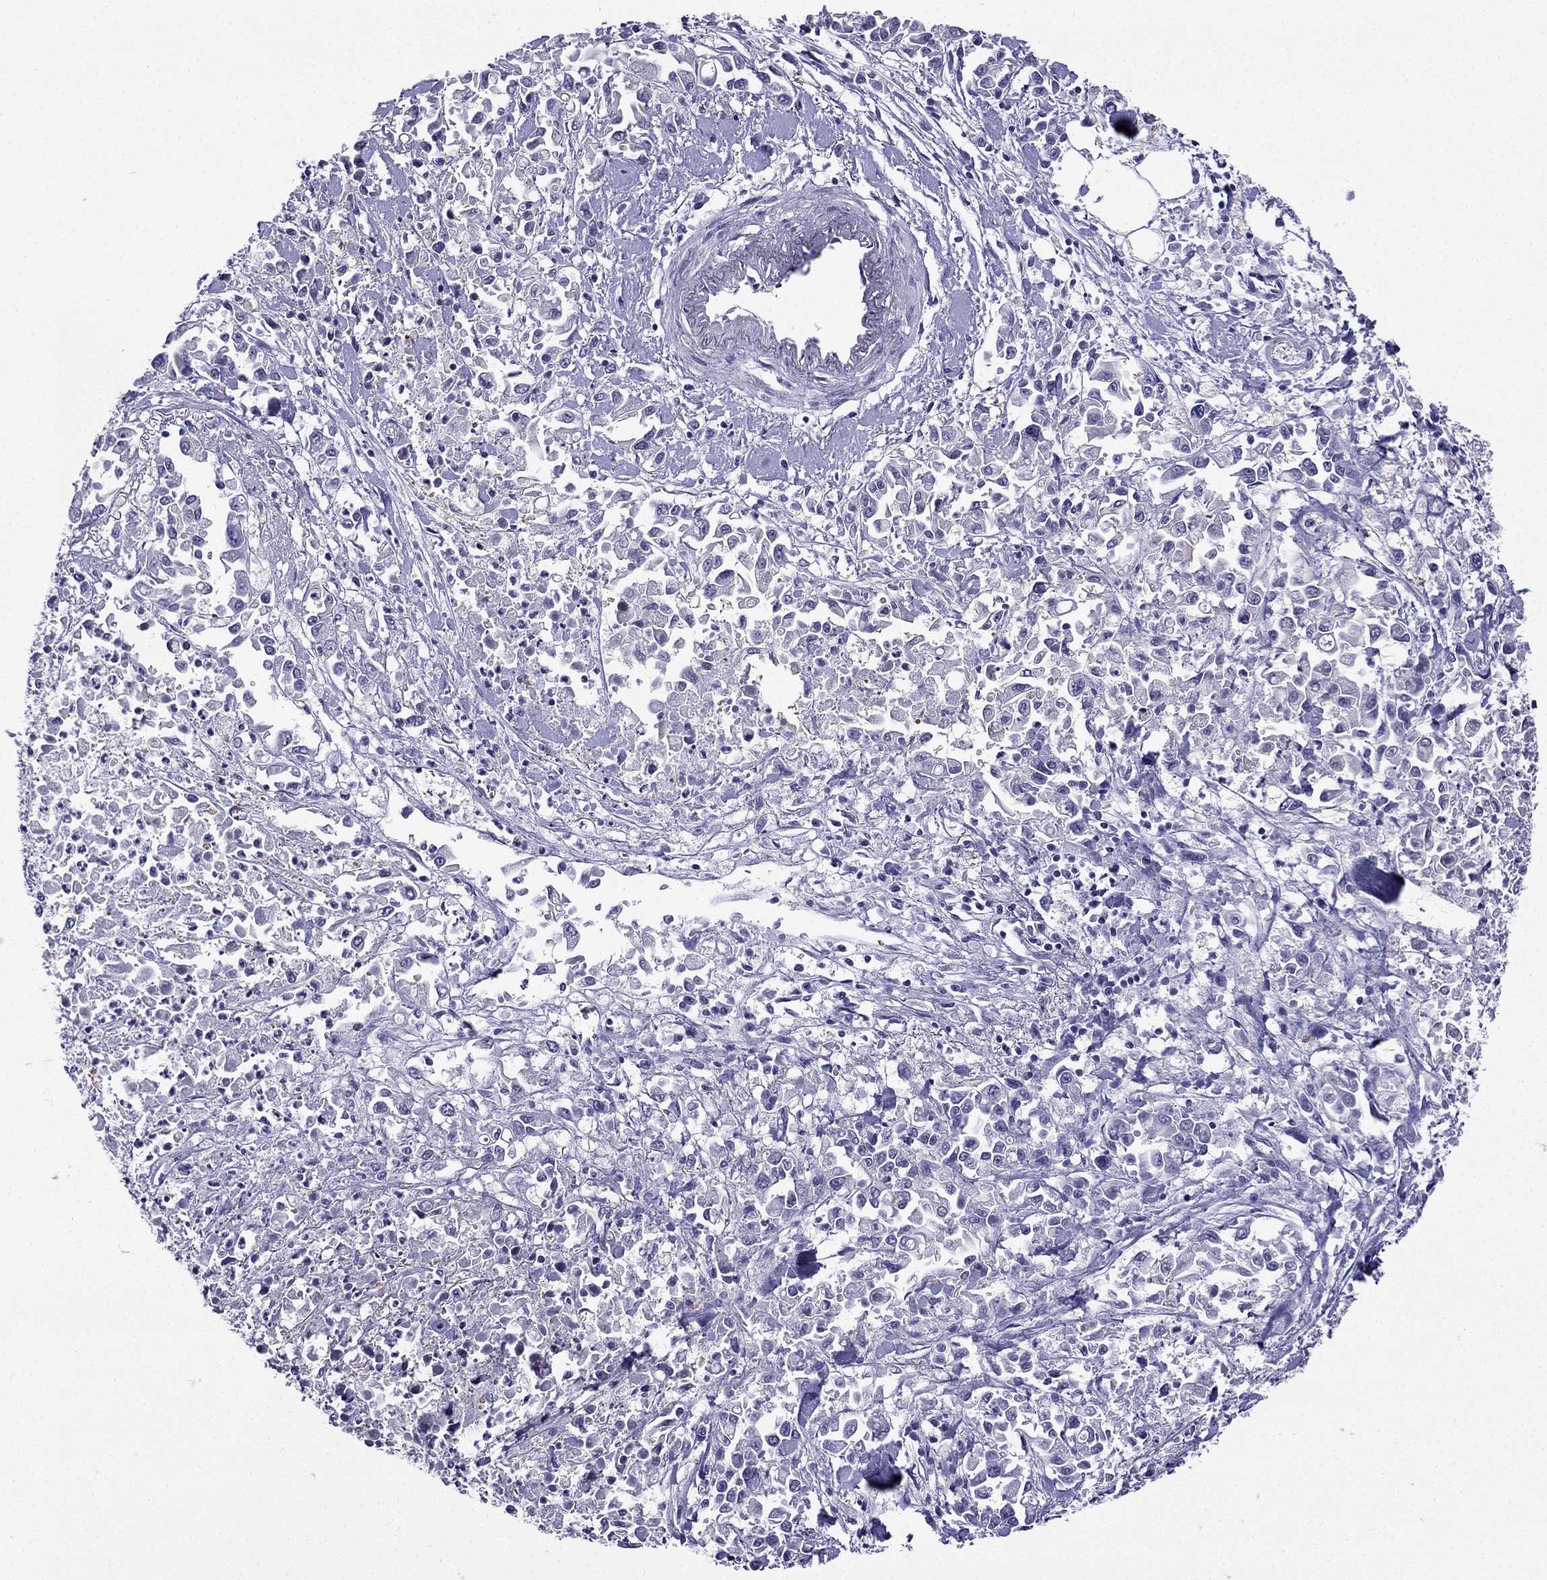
{"staining": {"intensity": "negative", "quantity": "none", "location": "none"}, "tissue": "pancreatic cancer", "cell_type": "Tumor cells", "image_type": "cancer", "snomed": [{"axis": "morphology", "description": "Adenocarcinoma, NOS"}, {"axis": "topography", "description": "Pancreas"}], "caption": "The IHC histopathology image has no significant positivity in tumor cells of pancreatic adenocarcinoma tissue. (Stains: DAB immunohistochemistry with hematoxylin counter stain, Microscopy: brightfield microscopy at high magnification).", "gene": "KCNJ10", "patient": {"sex": "female", "age": 83}}